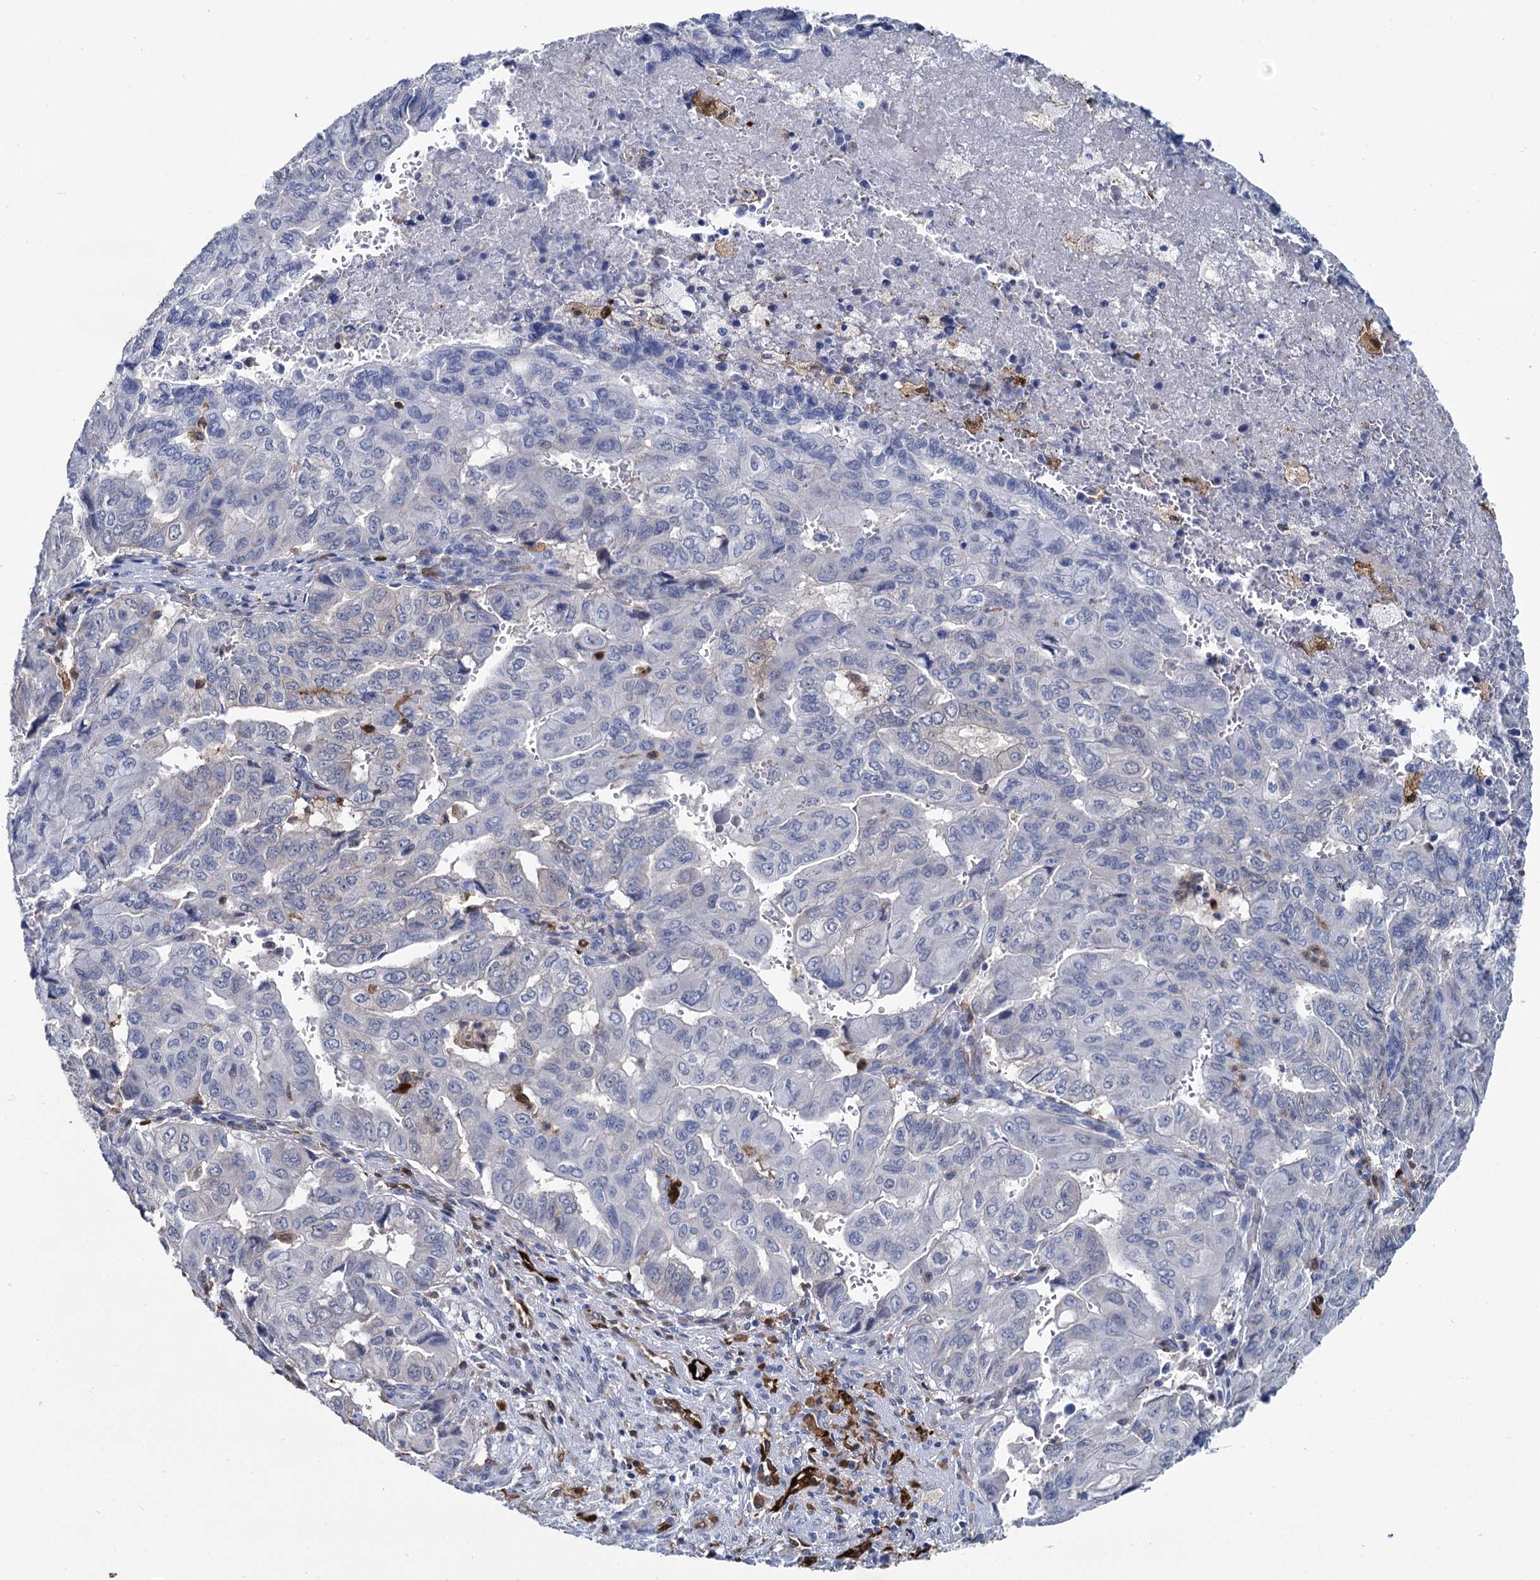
{"staining": {"intensity": "negative", "quantity": "none", "location": "none"}, "tissue": "pancreatic cancer", "cell_type": "Tumor cells", "image_type": "cancer", "snomed": [{"axis": "morphology", "description": "Adenocarcinoma, NOS"}, {"axis": "topography", "description": "Pancreas"}], "caption": "DAB (3,3'-diaminobenzidine) immunohistochemical staining of pancreatic cancer displays no significant positivity in tumor cells.", "gene": "FABP5", "patient": {"sex": "male", "age": 51}}